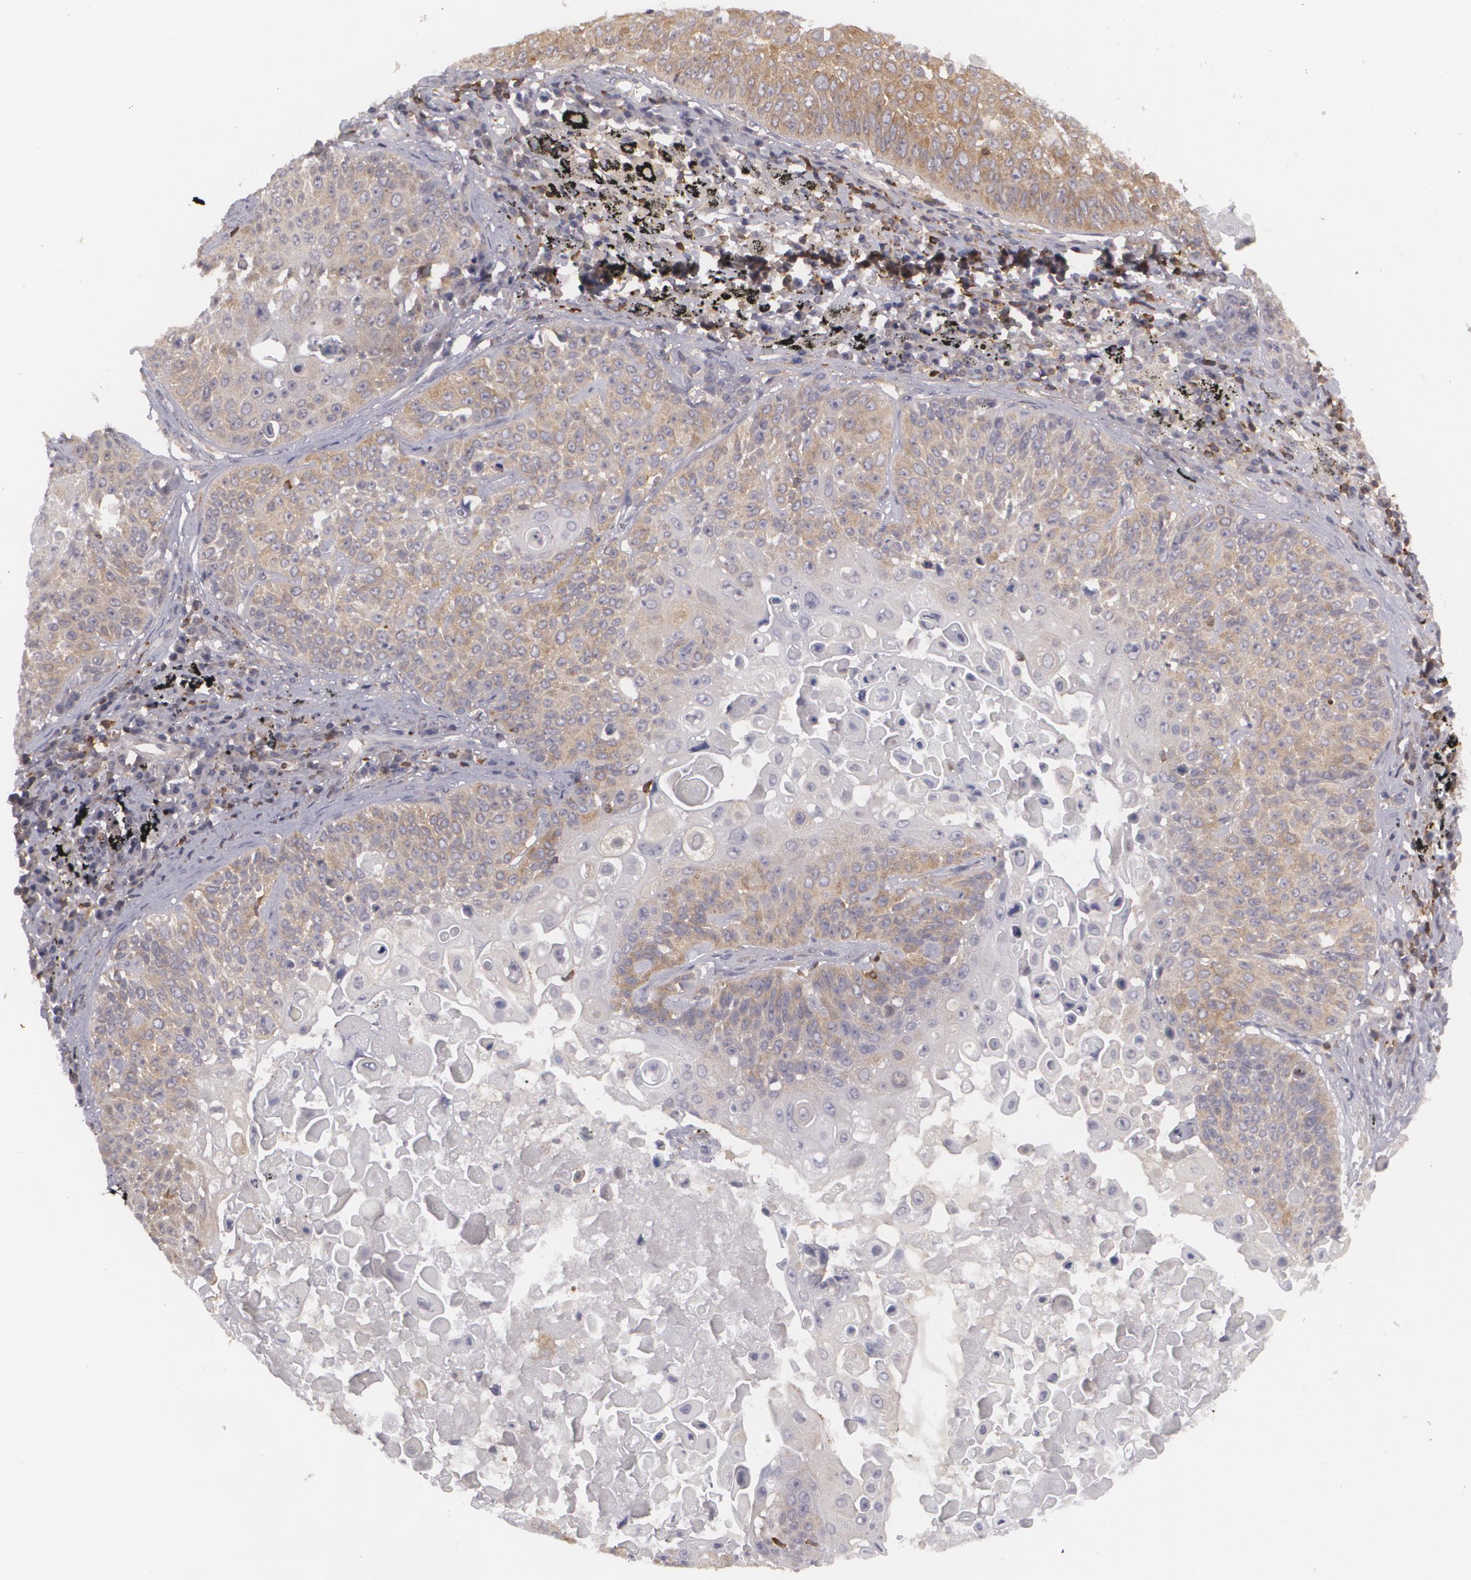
{"staining": {"intensity": "moderate", "quantity": "25%-75%", "location": "cytoplasmic/membranous"}, "tissue": "lung cancer", "cell_type": "Tumor cells", "image_type": "cancer", "snomed": [{"axis": "morphology", "description": "Adenocarcinoma, NOS"}, {"axis": "topography", "description": "Lung"}], "caption": "Tumor cells display medium levels of moderate cytoplasmic/membranous expression in approximately 25%-75% of cells in adenocarcinoma (lung).", "gene": "BIN1", "patient": {"sex": "male", "age": 60}}